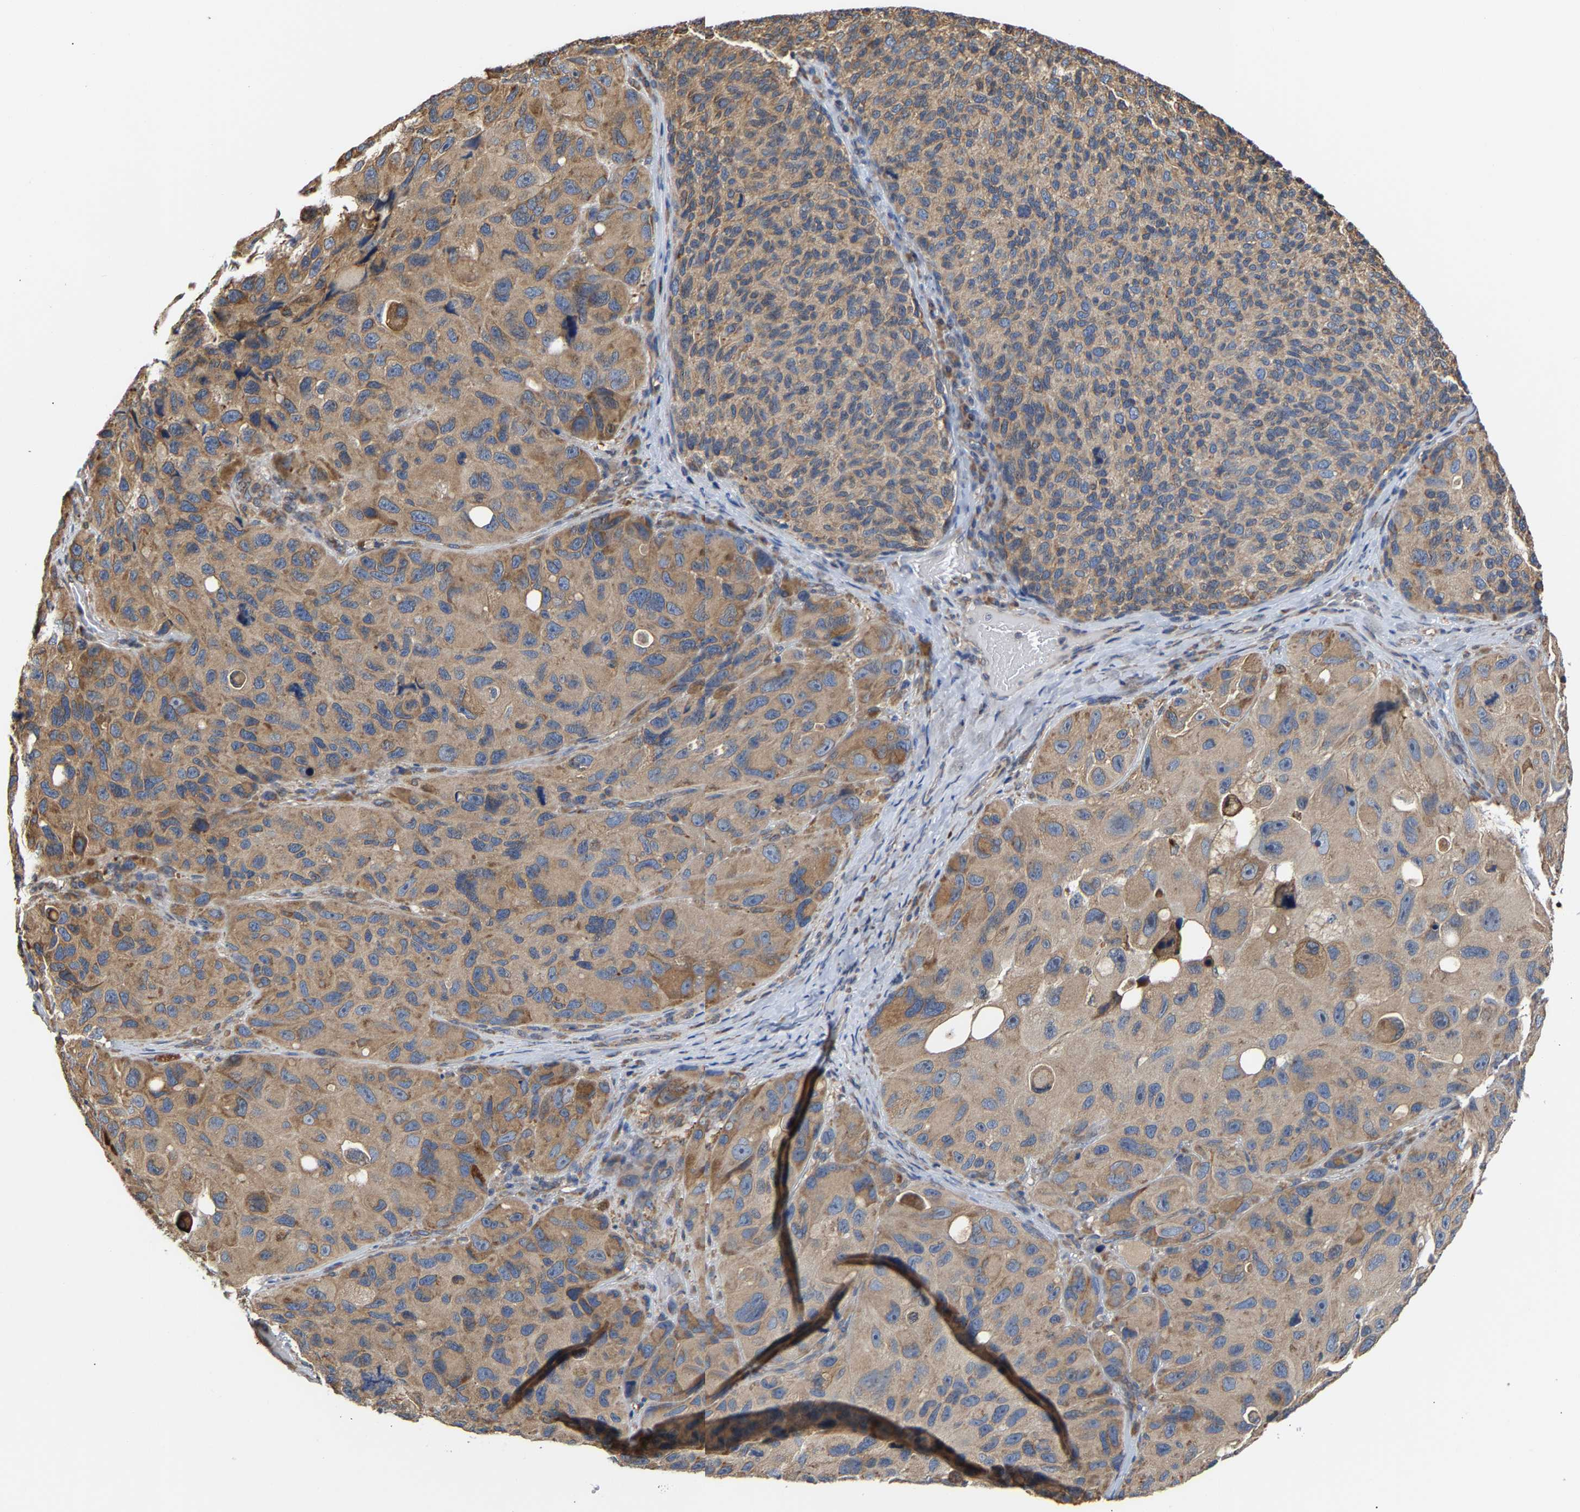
{"staining": {"intensity": "moderate", "quantity": ">75%", "location": "cytoplasmic/membranous"}, "tissue": "melanoma", "cell_type": "Tumor cells", "image_type": "cancer", "snomed": [{"axis": "morphology", "description": "Malignant melanoma, NOS"}, {"axis": "topography", "description": "Skin"}], "caption": "Tumor cells show medium levels of moderate cytoplasmic/membranous expression in about >75% of cells in melanoma.", "gene": "ARAP1", "patient": {"sex": "female", "age": 73}}